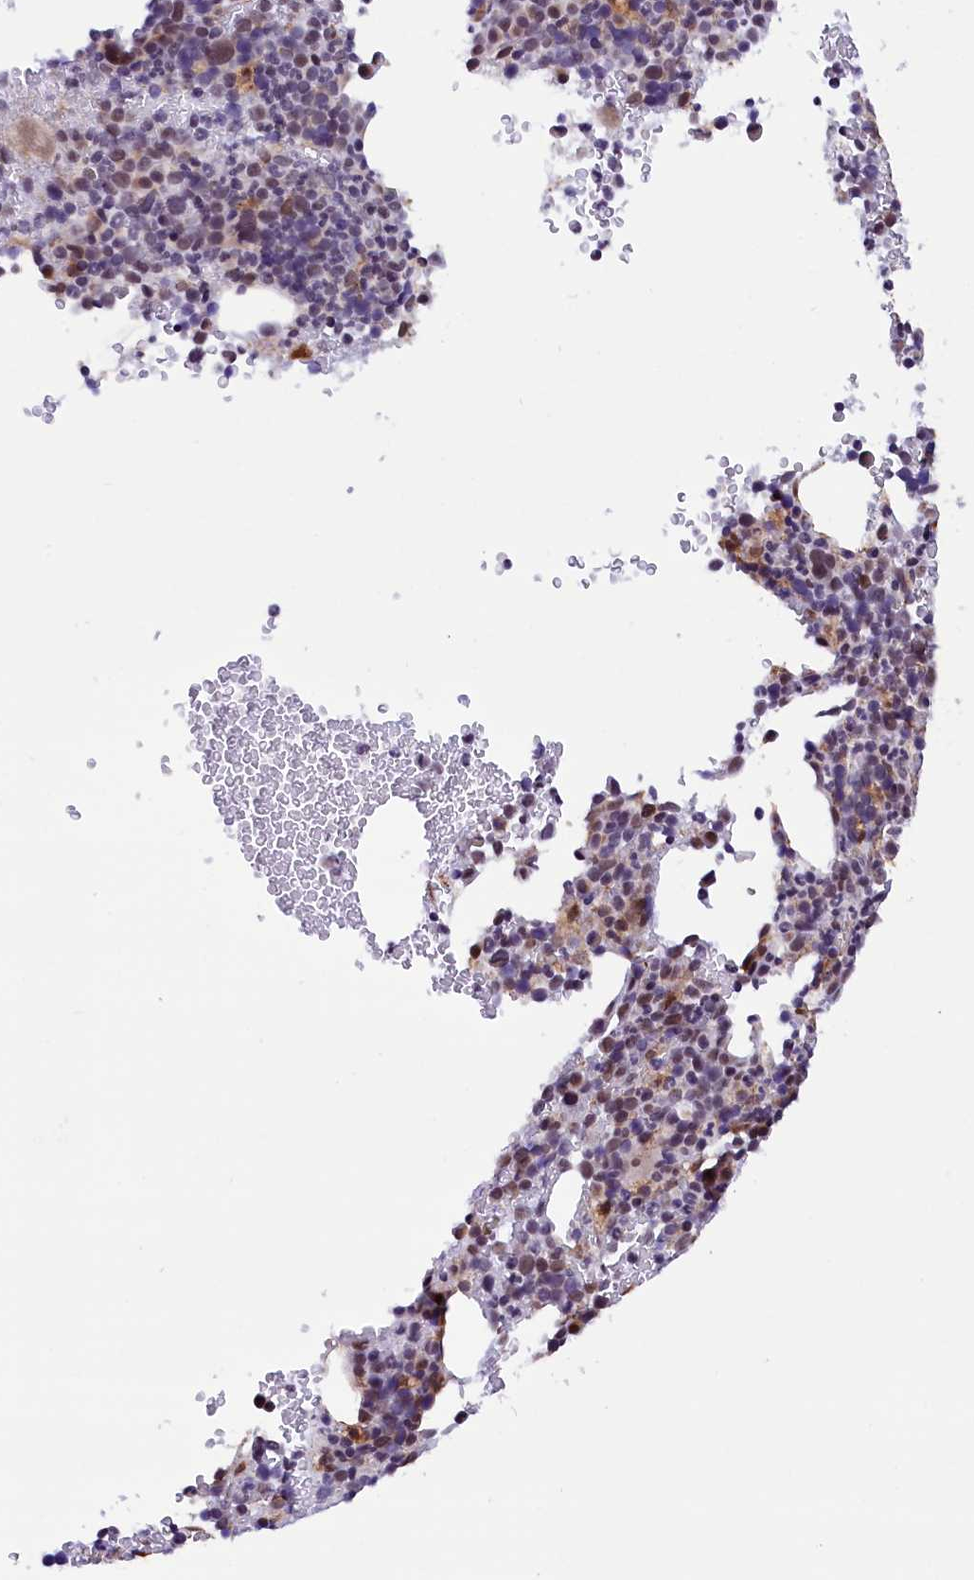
{"staining": {"intensity": "moderate", "quantity": "25%-75%", "location": "nuclear"}, "tissue": "bone marrow", "cell_type": "Hematopoietic cells", "image_type": "normal", "snomed": [{"axis": "morphology", "description": "Normal tissue, NOS"}, {"axis": "topography", "description": "Bone marrow"}], "caption": "Immunohistochemistry (IHC) histopathology image of normal bone marrow: bone marrow stained using immunohistochemistry reveals medium levels of moderate protein expression localized specifically in the nuclear of hematopoietic cells, appearing as a nuclear brown color.", "gene": "CDYL2", "patient": {"sex": "female", "age": 82}}